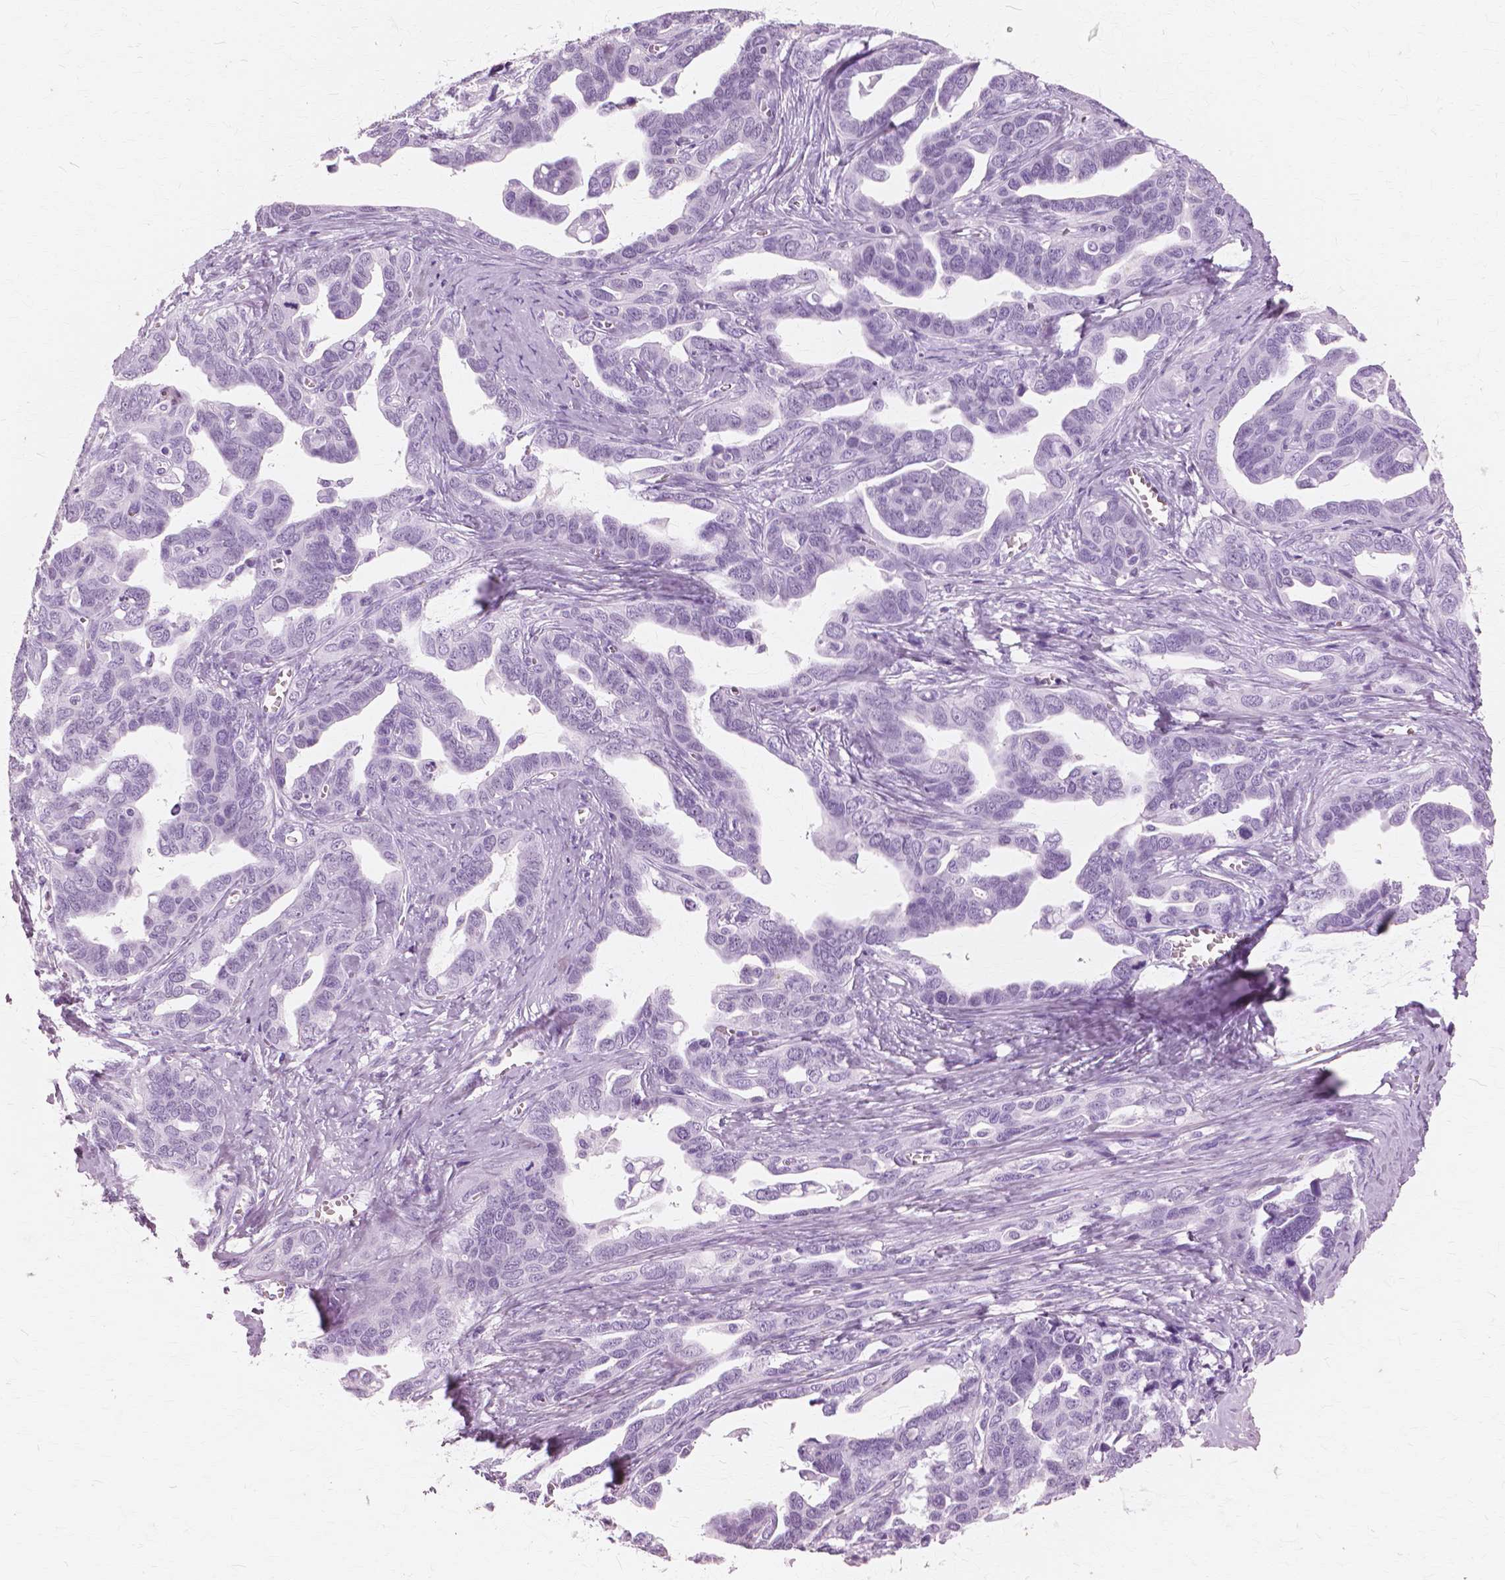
{"staining": {"intensity": "negative", "quantity": "none", "location": "none"}, "tissue": "ovarian cancer", "cell_type": "Tumor cells", "image_type": "cancer", "snomed": [{"axis": "morphology", "description": "Cystadenocarcinoma, serous, NOS"}, {"axis": "topography", "description": "Ovary"}], "caption": "This is a histopathology image of immunohistochemistry (IHC) staining of ovarian cancer (serous cystadenocarcinoma), which shows no staining in tumor cells.", "gene": "SFTPD", "patient": {"sex": "female", "age": 69}}